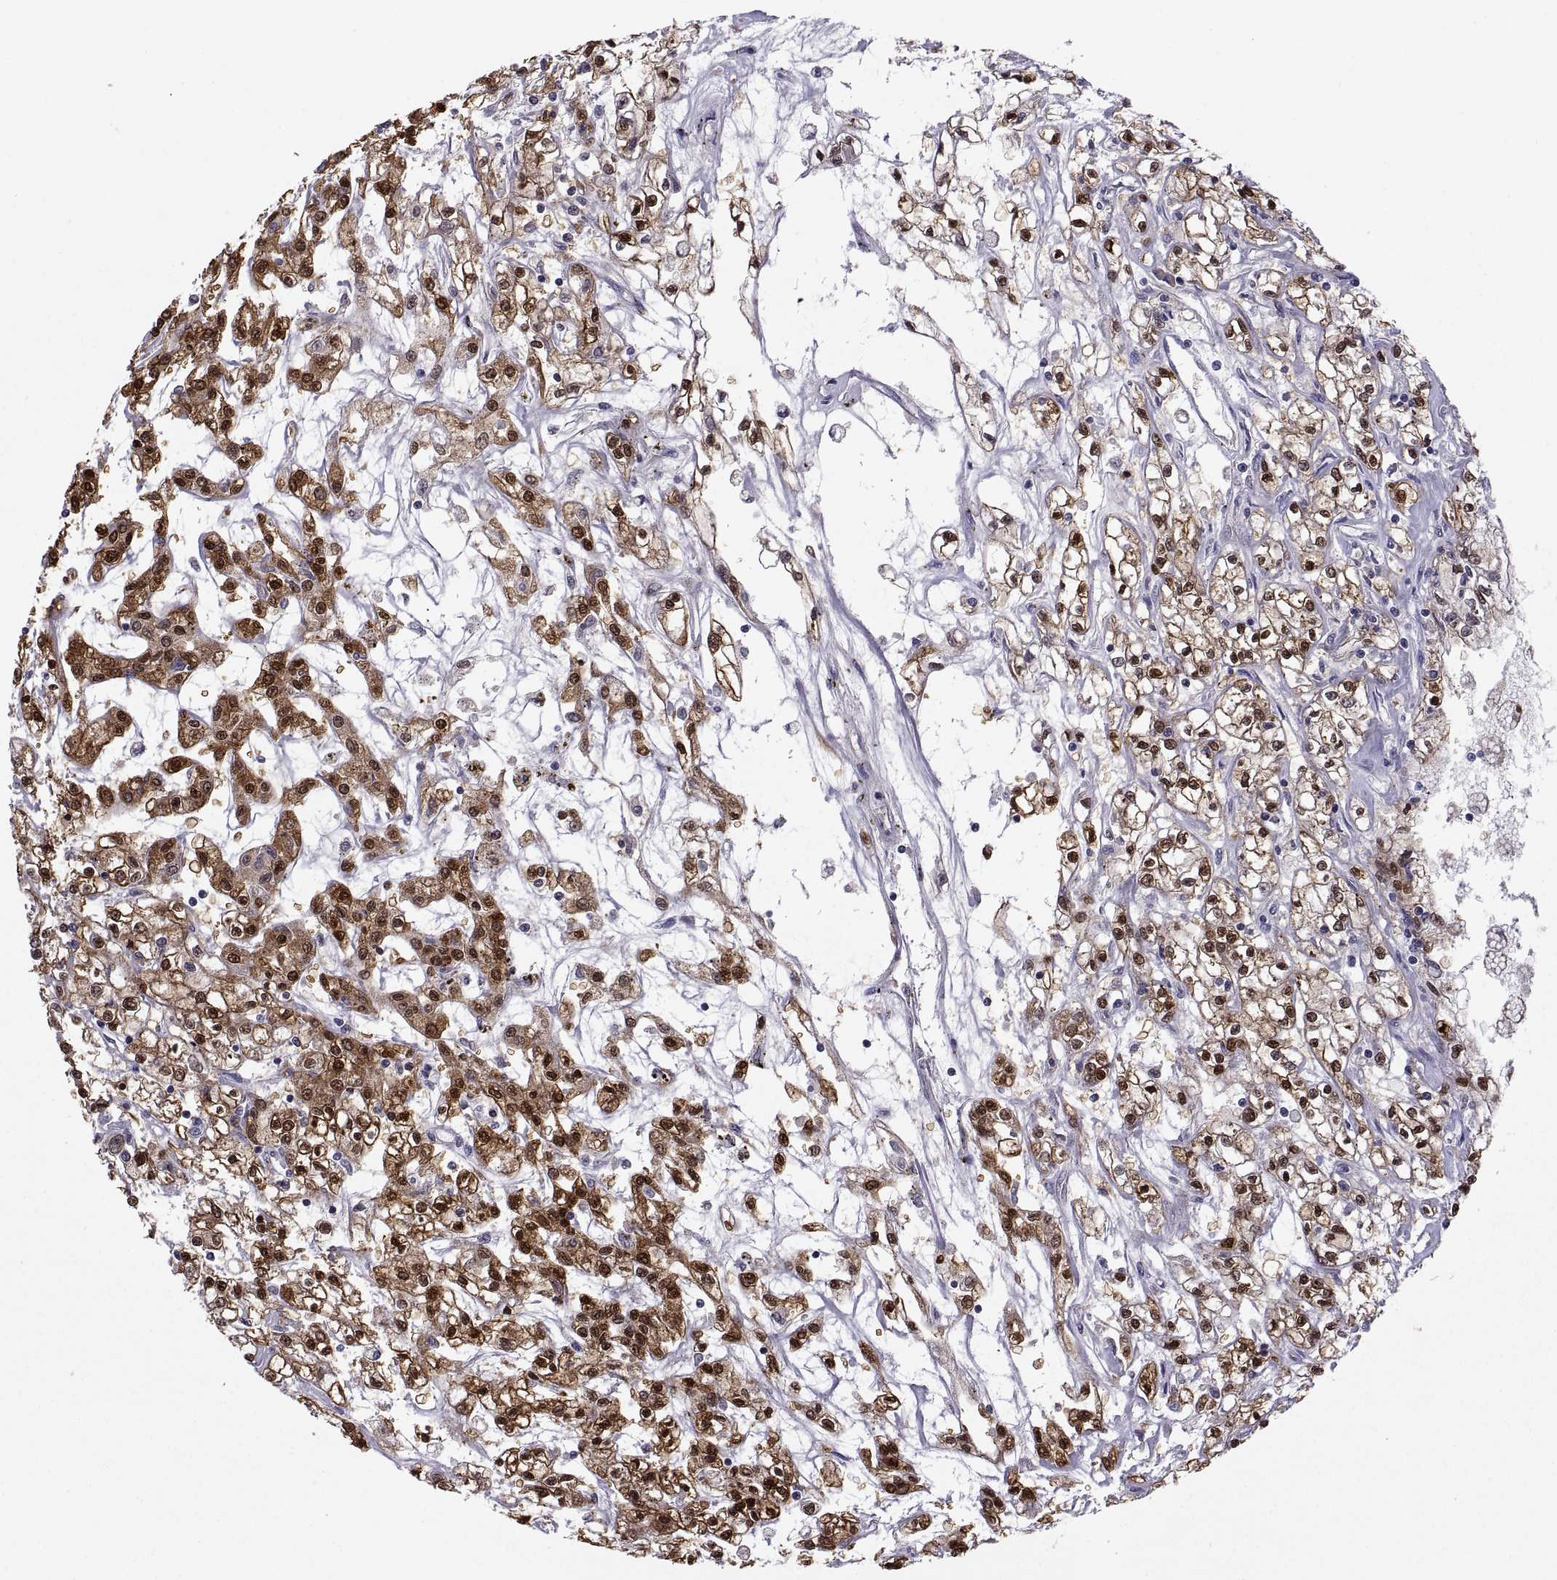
{"staining": {"intensity": "strong", "quantity": "25%-75%", "location": "cytoplasmic/membranous,nuclear"}, "tissue": "renal cancer", "cell_type": "Tumor cells", "image_type": "cancer", "snomed": [{"axis": "morphology", "description": "Adenocarcinoma, NOS"}, {"axis": "topography", "description": "Kidney"}], "caption": "Approximately 25%-75% of tumor cells in renal adenocarcinoma display strong cytoplasmic/membranous and nuclear protein positivity as visualized by brown immunohistochemical staining.", "gene": "FGF9", "patient": {"sex": "female", "age": 59}}